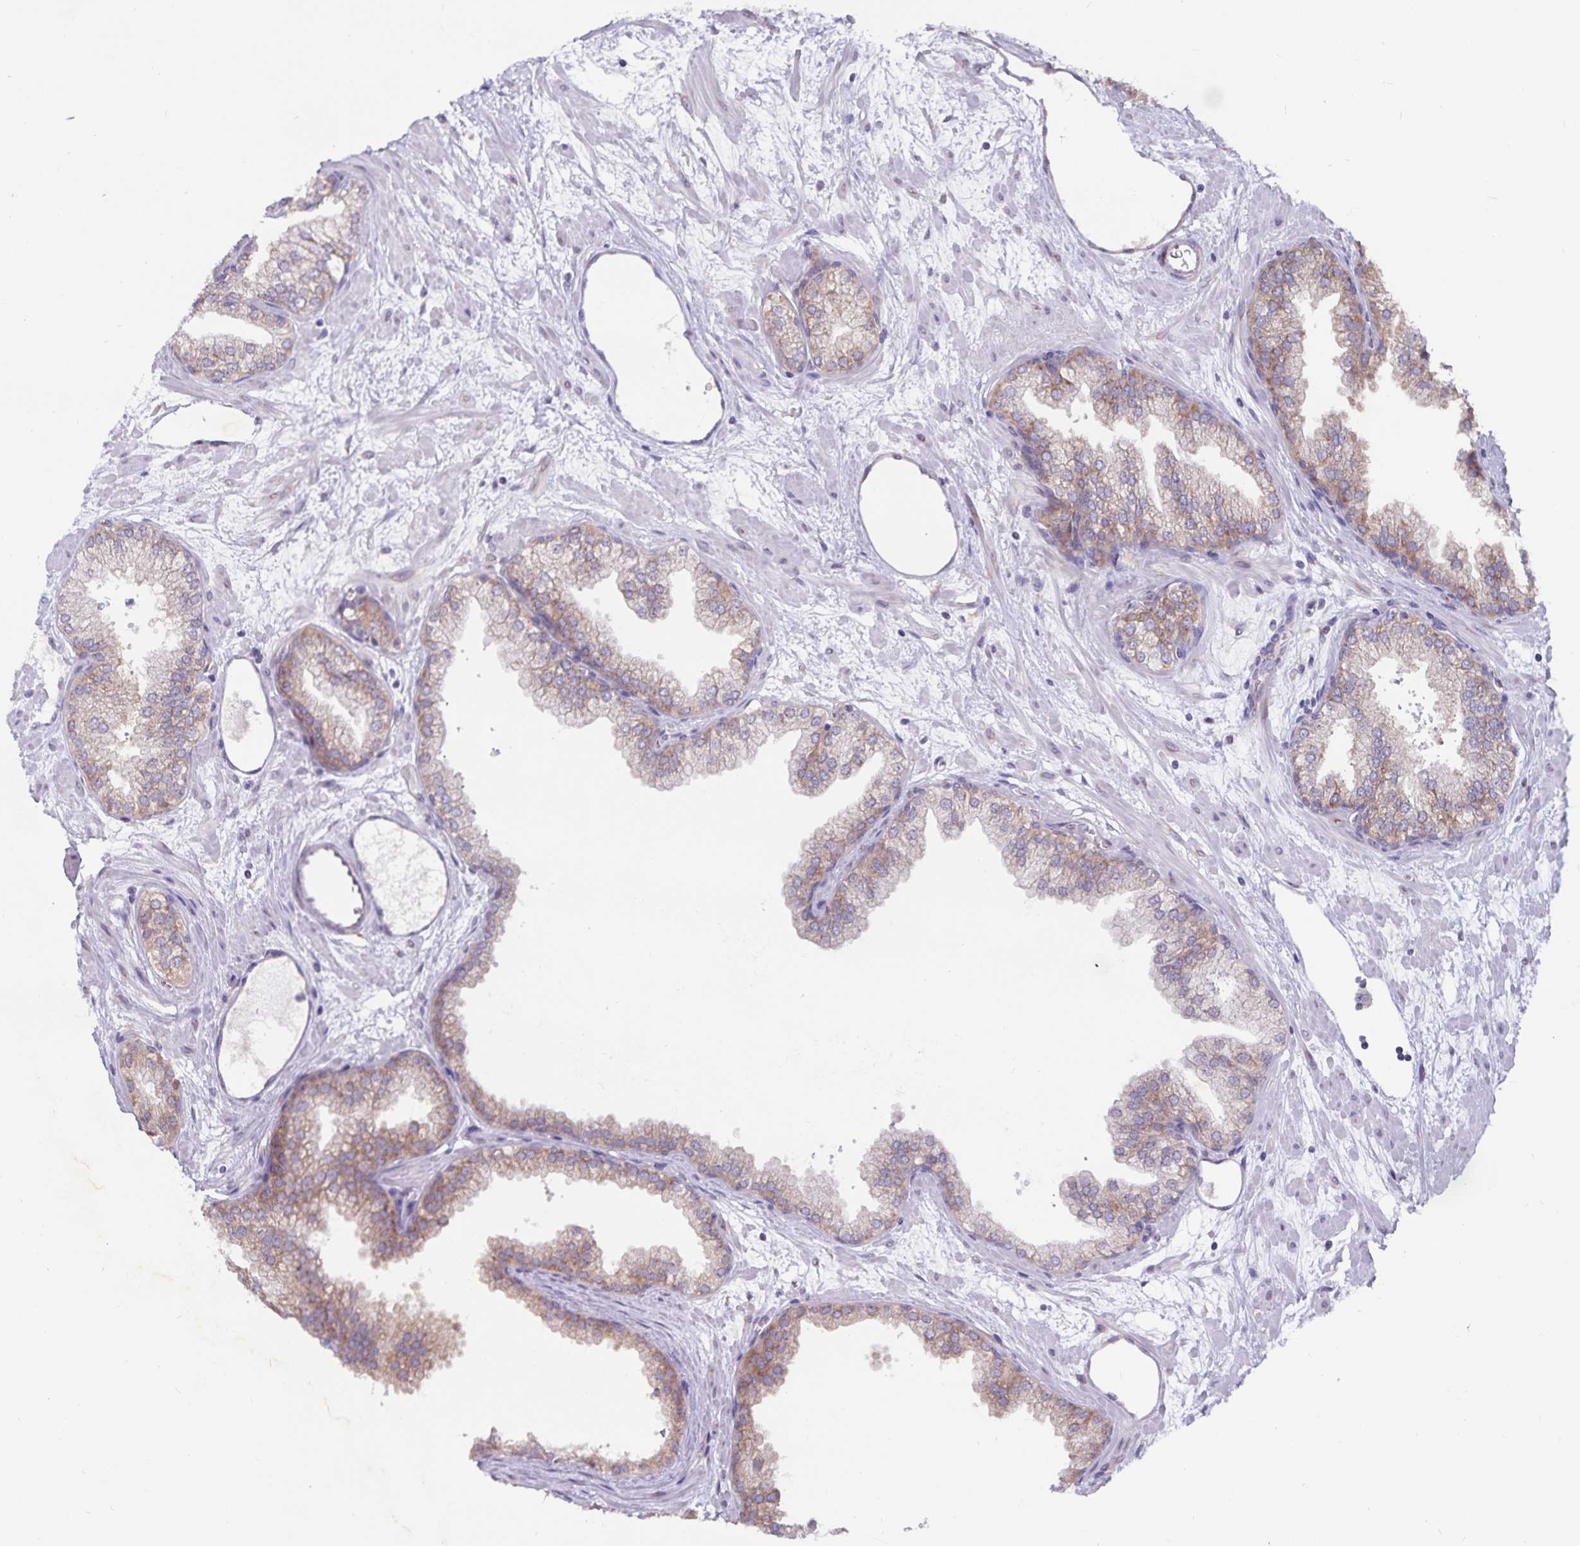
{"staining": {"intensity": "weak", "quantity": "25%-75%", "location": "cytoplasmic/membranous"}, "tissue": "prostate", "cell_type": "Glandular cells", "image_type": "normal", "snomed": [{"axis": "morphology", "description": "Normal tissue, NOS"}, {"axis": "topography", "description": "Prostate"}], "caption": "Prostate stained for a protein (brown) reveals weak cytoplasmic/membranous positive staining in about 25%-75% of glandular cells.", "gene": "FAM120A", "patient": {"sex": "male", "age": 37}}